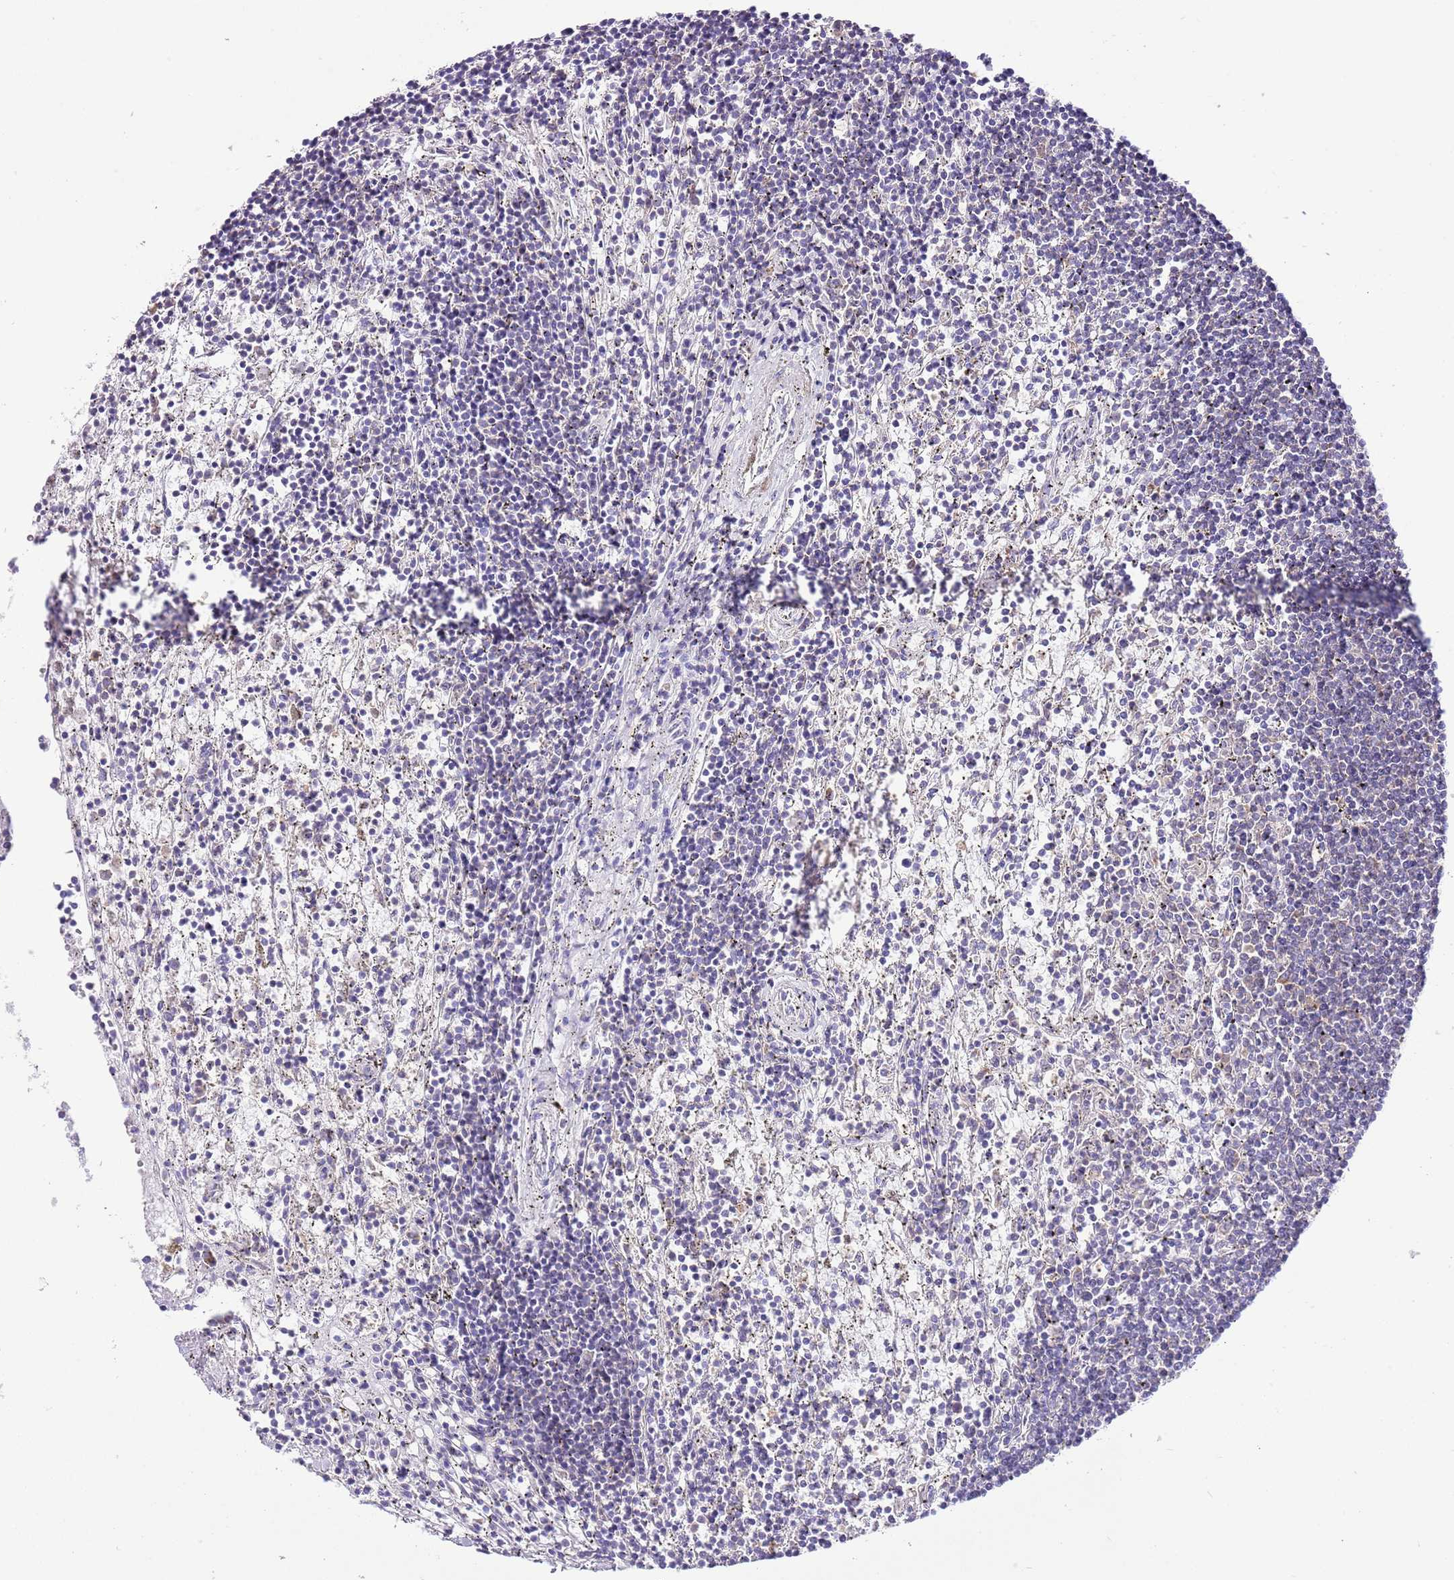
{"staining": {"intensity": "negative", "quantity": "none", "location": "none"}, "tissue": "lymphoma", "cell_type": "Tumor cells", "image_type": "cancer", "snomed": [{"axis": "morphology", "description": "Malignant lymphoma, non-Hodgkin's type, Low grade"}, {"axis": "topography", "description": "Spleen"}], "caption": "Immunohistochemistry of human malignant lymphoma, non-Hodgkin's type (low-grade) displays no expression in tumor cells.", "gene": "RPS10", "patient": {"sex": "male", "age": 76}}